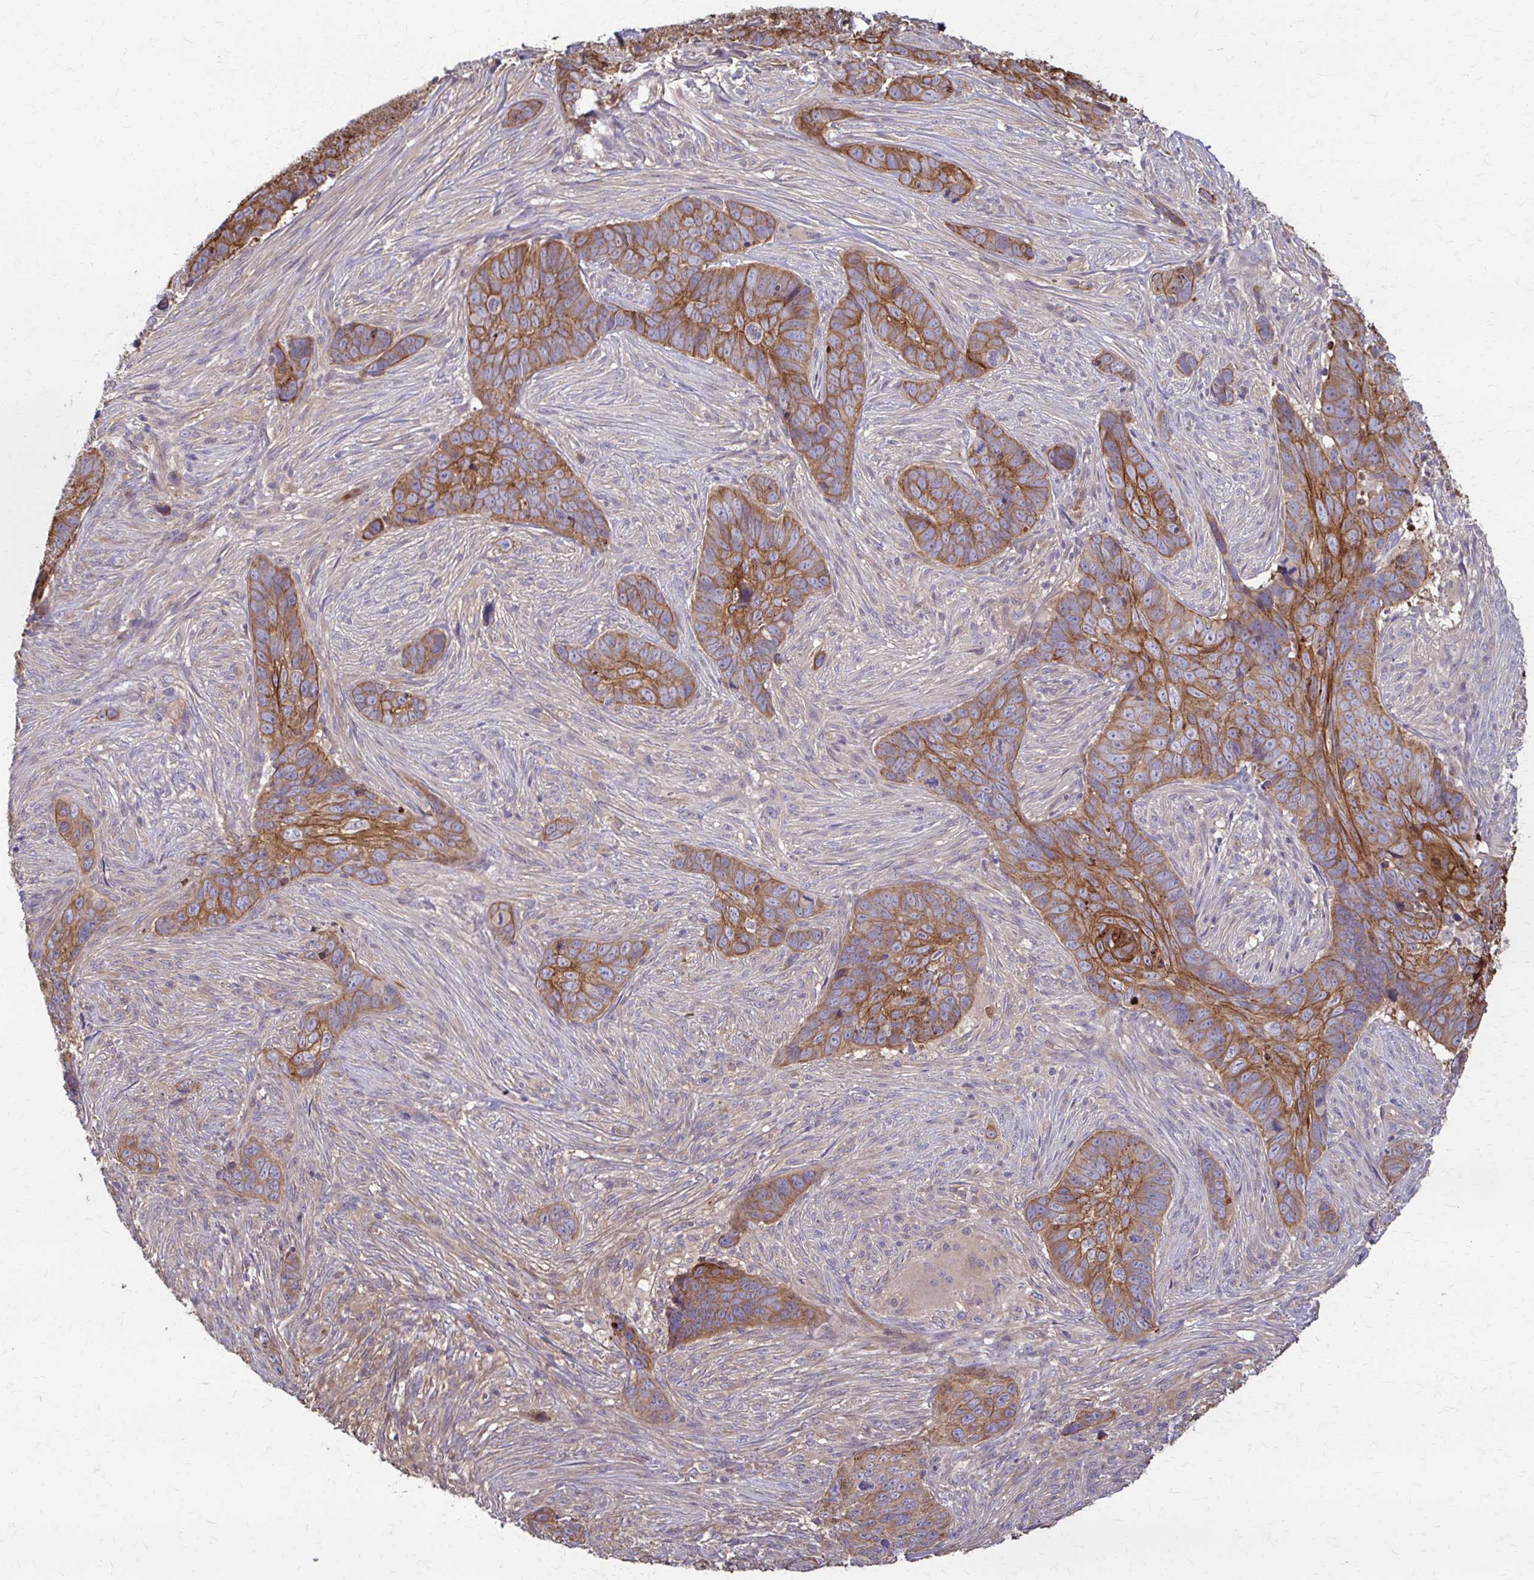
{"staining": {"intensity": "moderate", "quantity": ">75%", "location": "cytoplasmic/membranous"}, "tissue": "skin cancer", "cell_type": "Tumor cells", "image_type": "cancer", "snomed": [{"axis": "morphology", "description": "Basal cell carcinoma"}, {"axis": "topography", "description": "Skin"}], "caption": "Immunohistochemical staining of human skin basal cell carcinoma shows moderate cytoplasmic/membranous protein expression in about >75% of tumor cells.", "gene": "DSP", "patient": {"sex": "female", "age": 82}}